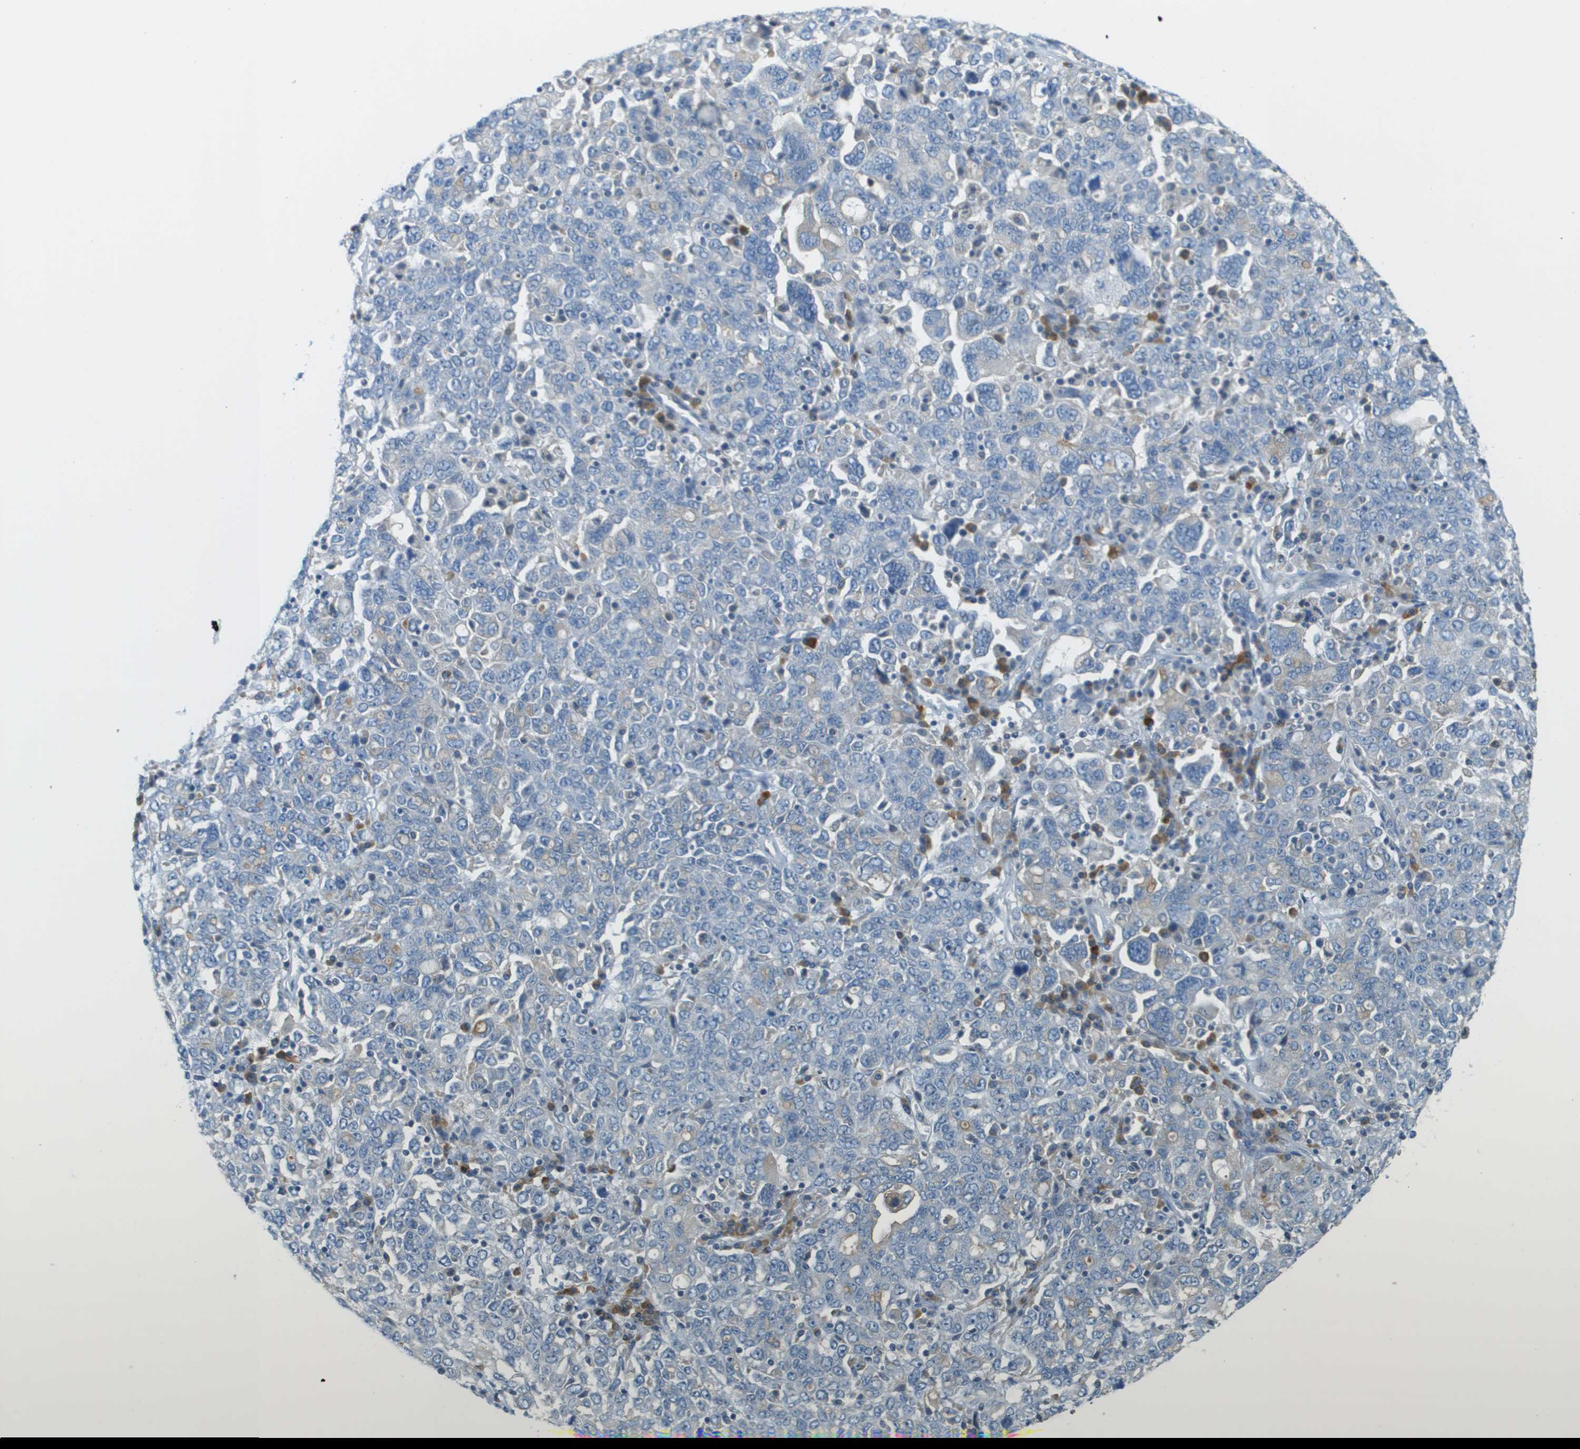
{"staining": {"intensity": "negative", "quantity": "none", "location": "none"}, "tissue": "ovarian cancer", "cell_type": "Tumor cells", "image_type": "cancer", "snomed": [{"axis": "morphology", "description": "Carcinoma, endometroid"}, {"axis": "topography", "description": "Ovary"}], "caption": "Tumor cells are negative for brown protein staining in endometroid carcinoma (ovarian).", "gene": "DNAJB11", "patient": {"sex": "female", "age": 62}}